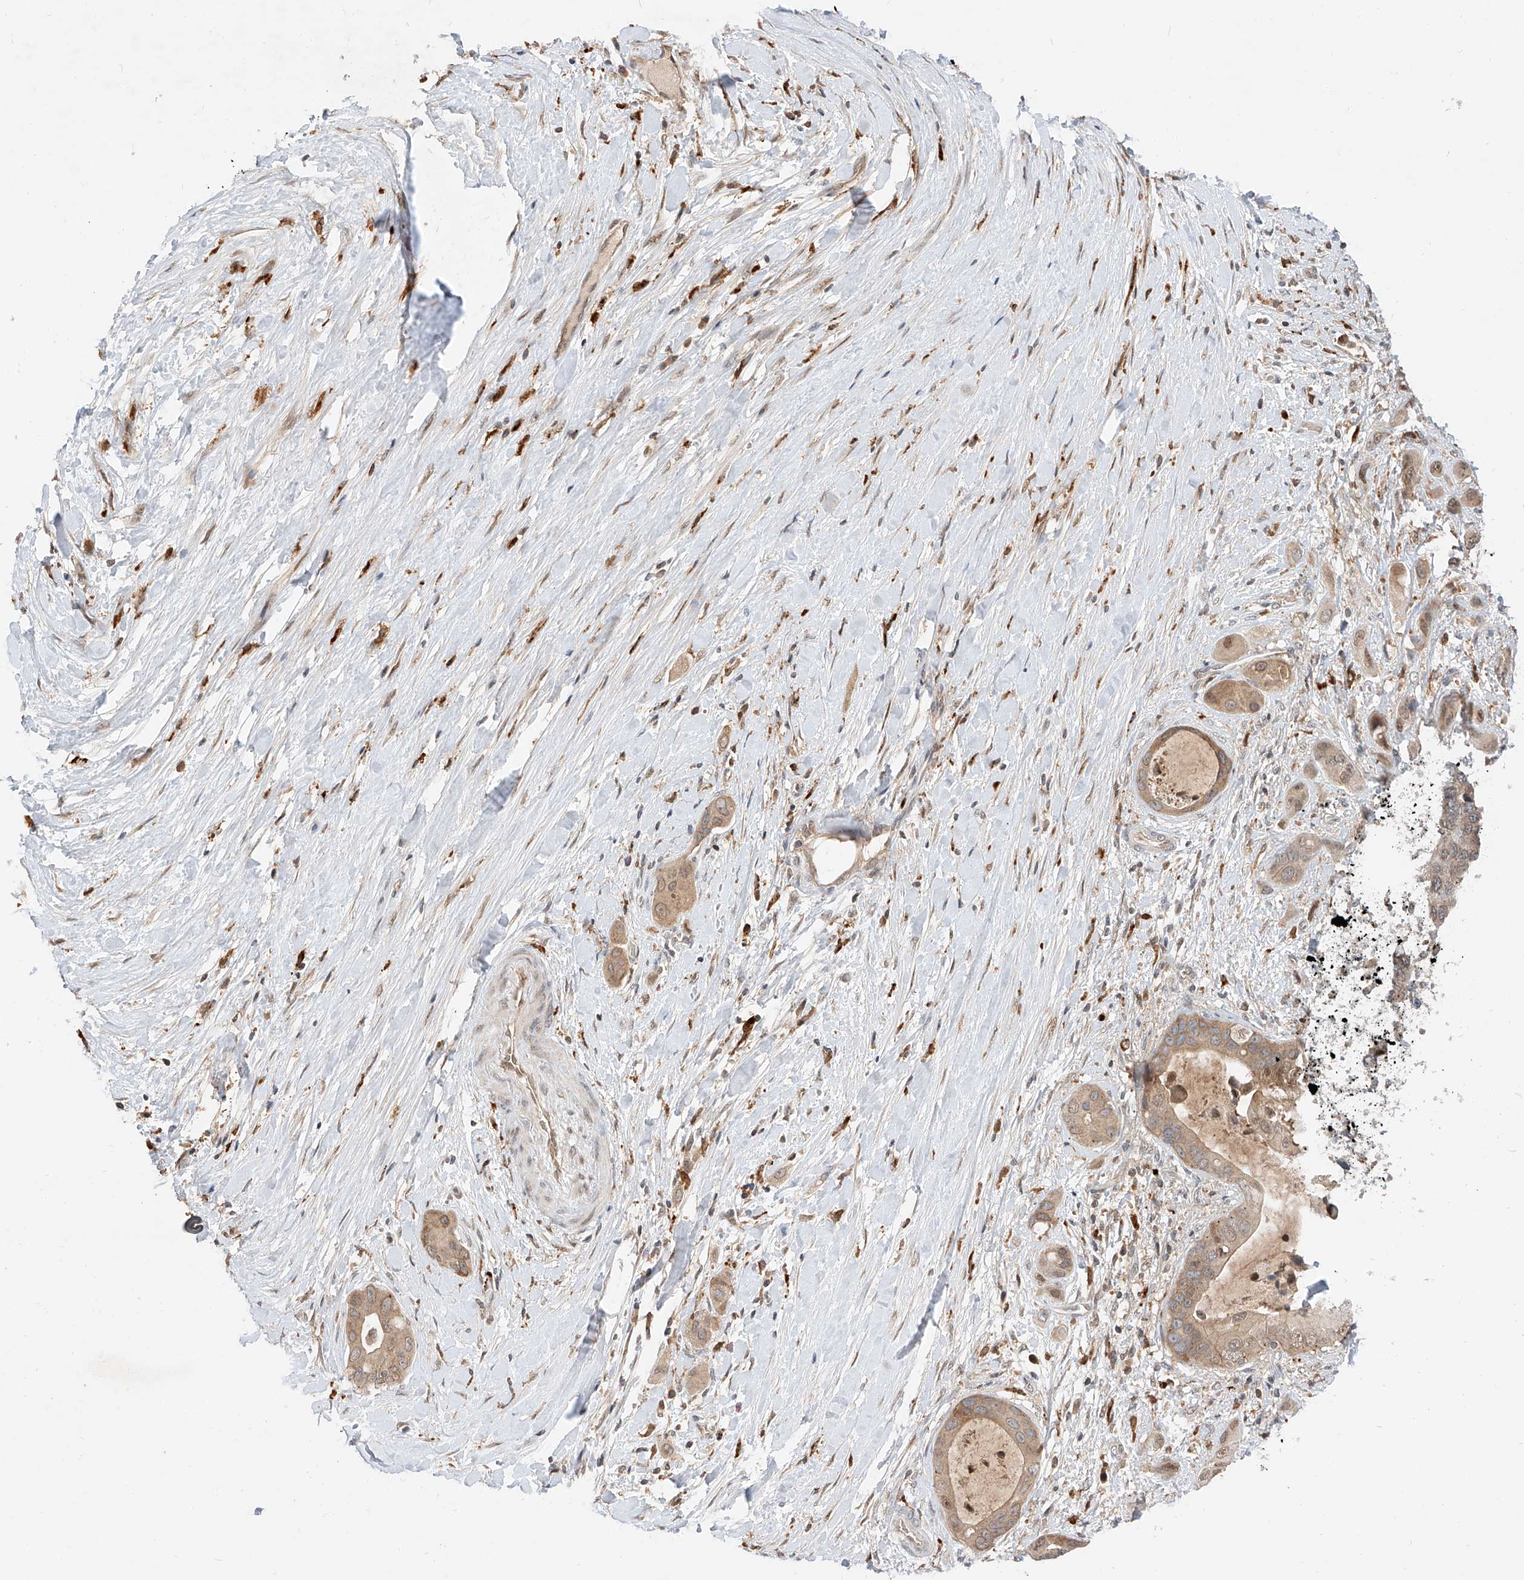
{"staining": {"intensity": "weak", "quantity": ">75%", "location": "cytoplasmic/membranous"}, "tissue": "liver cancer", "cell_type": "Tumor cells", "image_type": "cancer", "snomed": [{"axis": "morphology", "description": "Cholangiocarcinoma"}, {"axis": "topography", "description": "Liver"}], "caption": "A micrograph of liver cholangiocarcinoma stained for a protein demonstrates weak cytoplasmic/membranous brown staining in tumor cells.", "gene": "DIRAS3", "patient": {"sex": "female", "age": 52}}